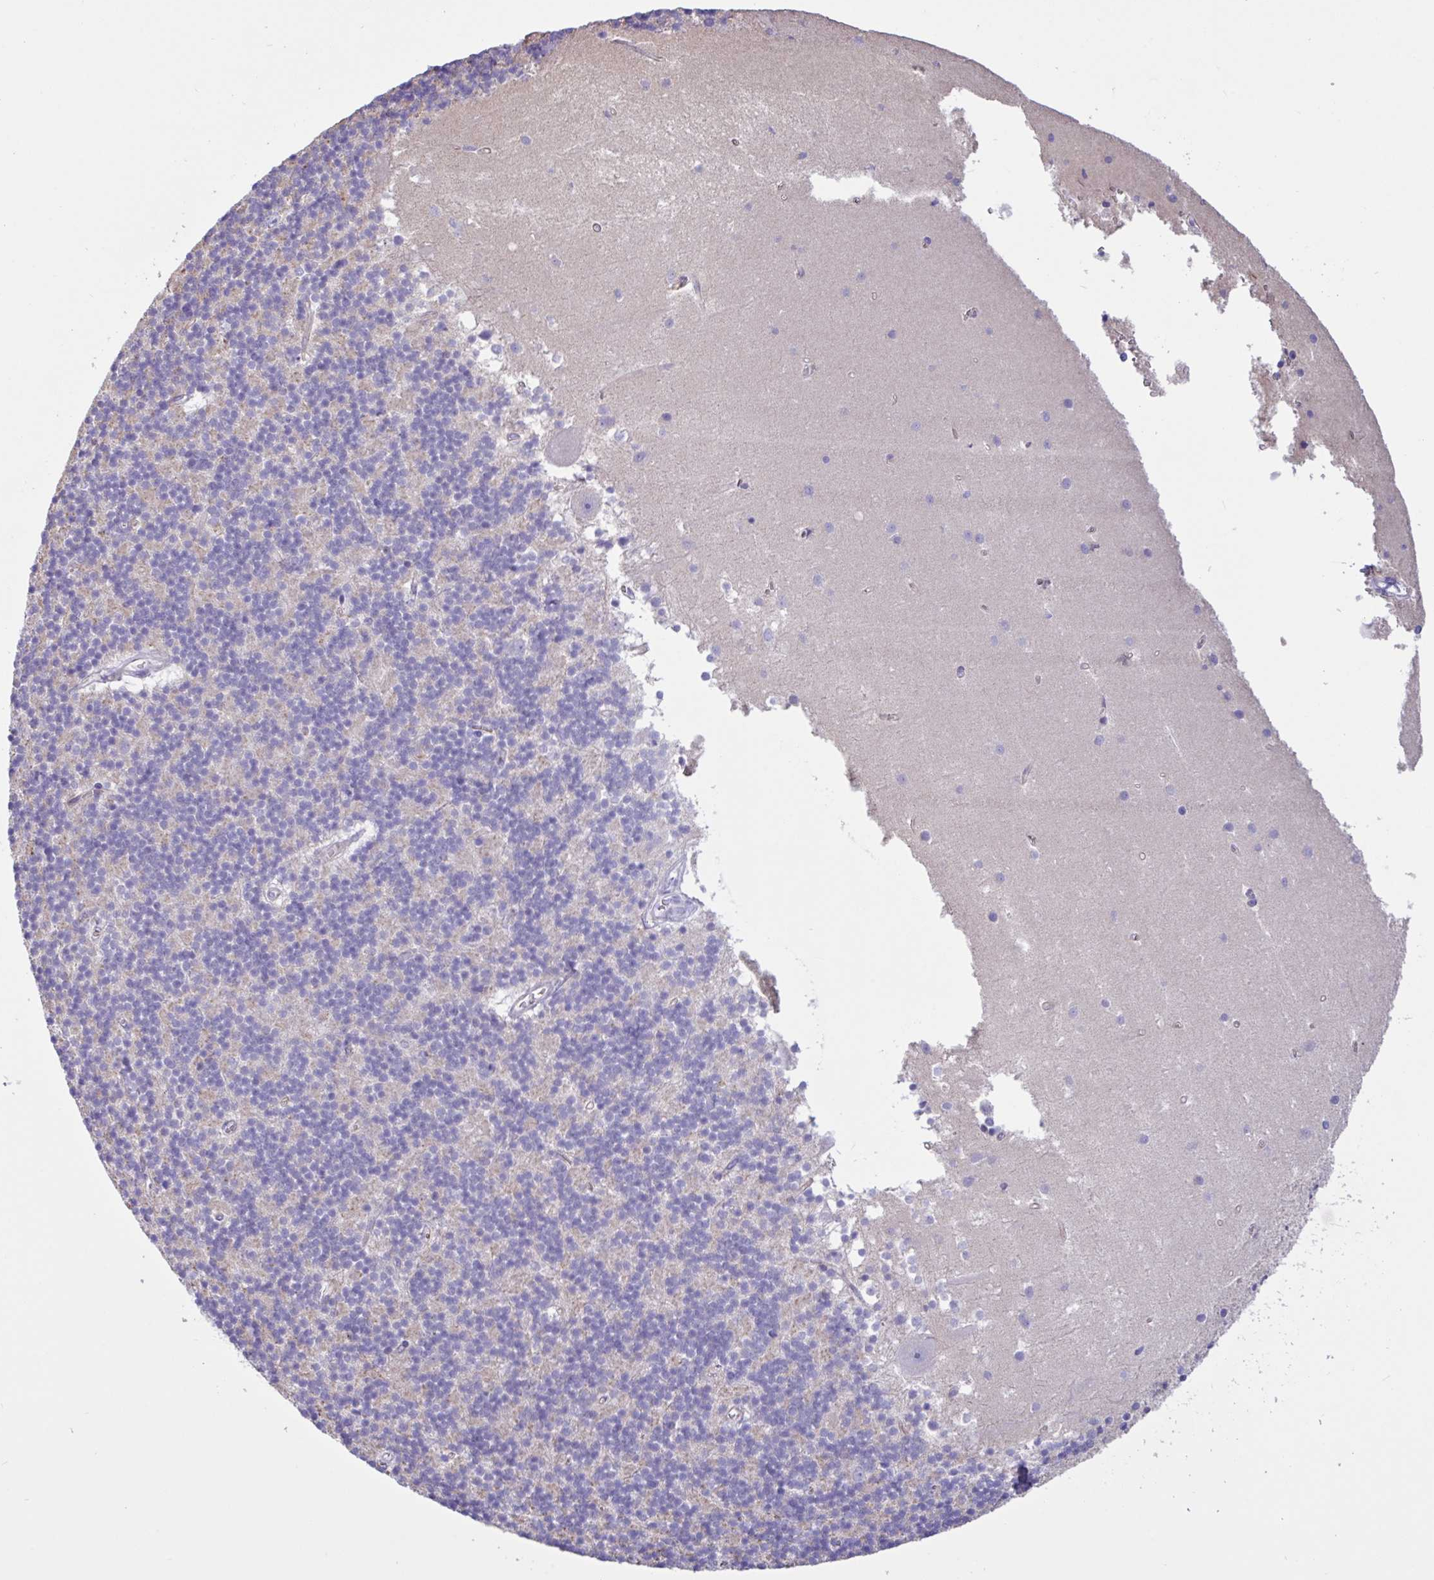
{"staining": {"intensity": "negative", "quantity": "none", "location": "none"}, "tissue": "cerebellum", "cell_type": "Cells in granular layer", "image_type": "normal", "snomed": [{"axis": "morphology", "description": "Normal tissue, NOS"}, {"axis": "topography", "description": "Cerebellum"}], "caption": "DAB immunohistochemical staining of normal cerebellum exhibits no significant expression in cells in granular layer. (Brightfield microscopy of DAB immunohistochemistry at high magnification).", "gene": "RPL22L1", "patient": {"sex": "male", "age": 54}}